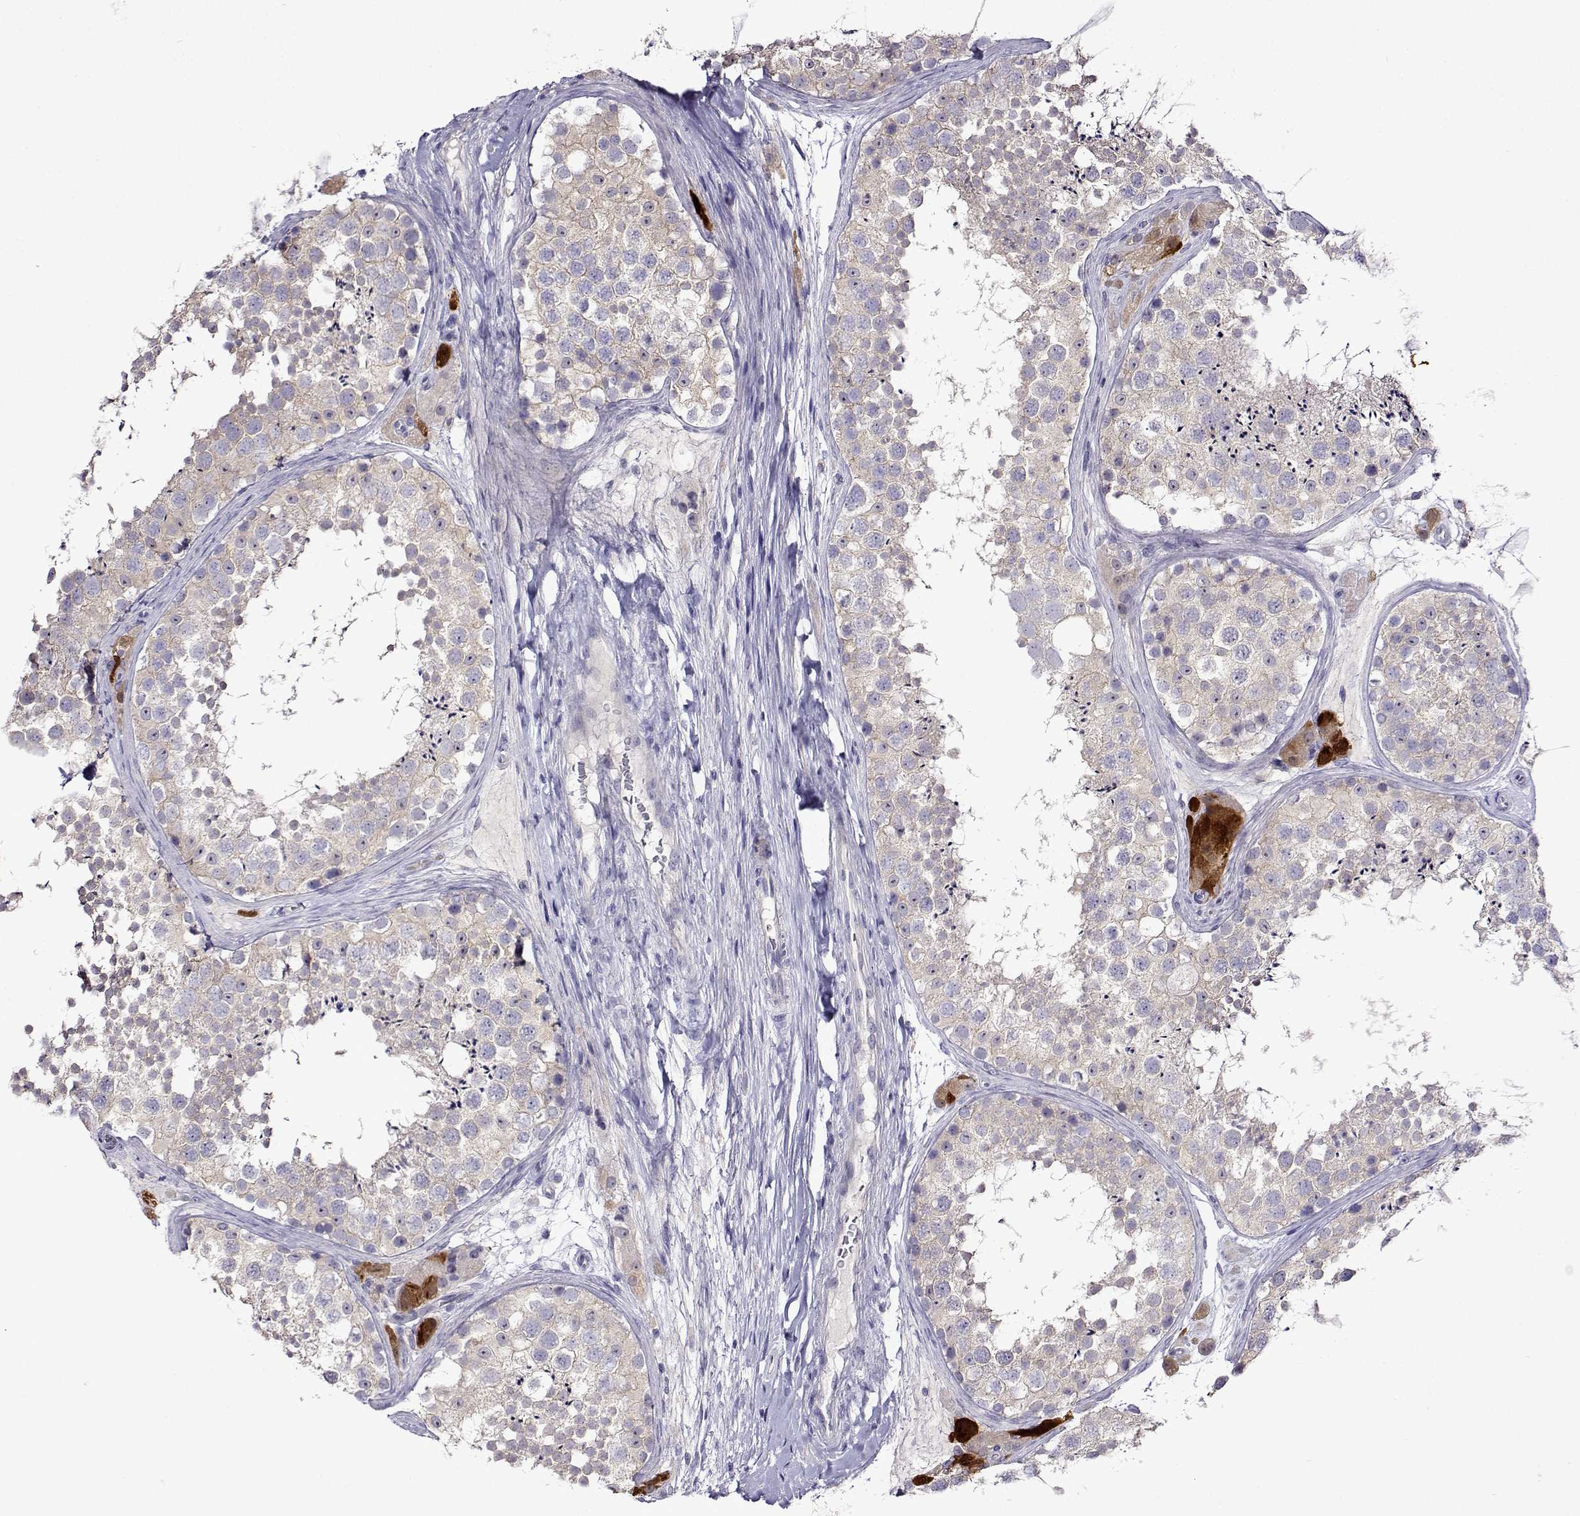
{"staining": {"intensity": "negative", "quantity": "none", "location": "none"}, "tissue": "testis", "cell_type": "Cells in seminiferous ducts", "image_type": "normal", "snomed": [{"axis": "morphology", "description": "Normal tissue, NOS"}, {"axis": "topography", "description": "Testis"}], "caption": "IHC histopathology image of benign human testis stained for a protein (brown), which reveals no expression in cells in seminiferous ducts.", "gene": "SULT2A1", "patient": {"sex": "male", "age": 41}}